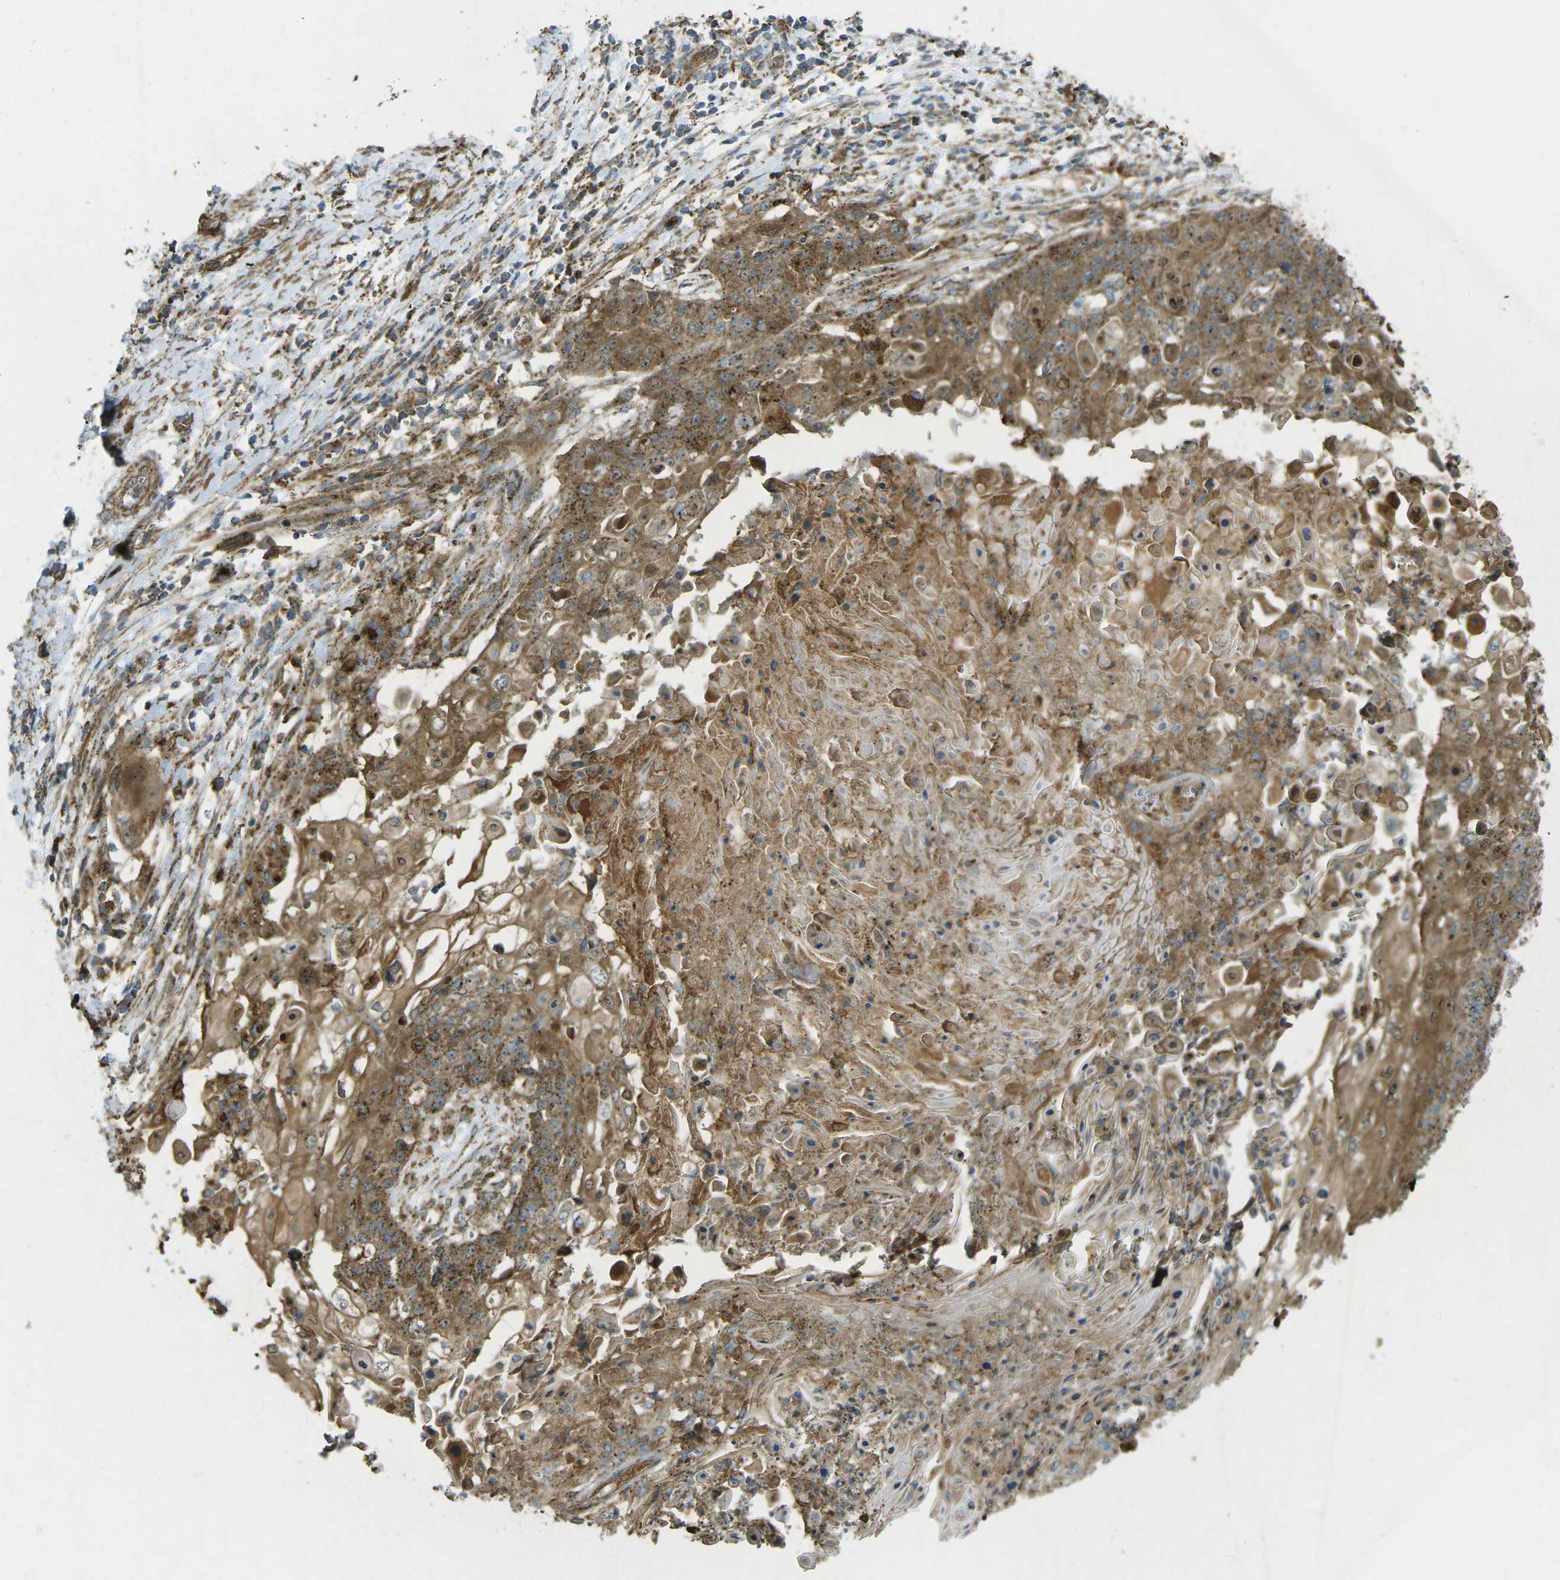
{"staining": {"intensity": "moderate", "quantity": ">75%", "location": "cytoplasmic/membranous"}, "tissue": "cervical cancer", "cell_type": "Tumor cells", "image_type": "cancer", "snomed": [{"axis": "morphology", "description": "Squamous cell carcinoma, NOS"}, {"axis": "topography", "description": "Cervix"}], "caption": "Tumor cells show medium levels of moderate cytoplasmic/membranous expression in about >75% of cells in human cervical cancer (squamous cell carcinoma).", "gene": "CHMP3", "patient": {"sex": "female", "age": 39}}